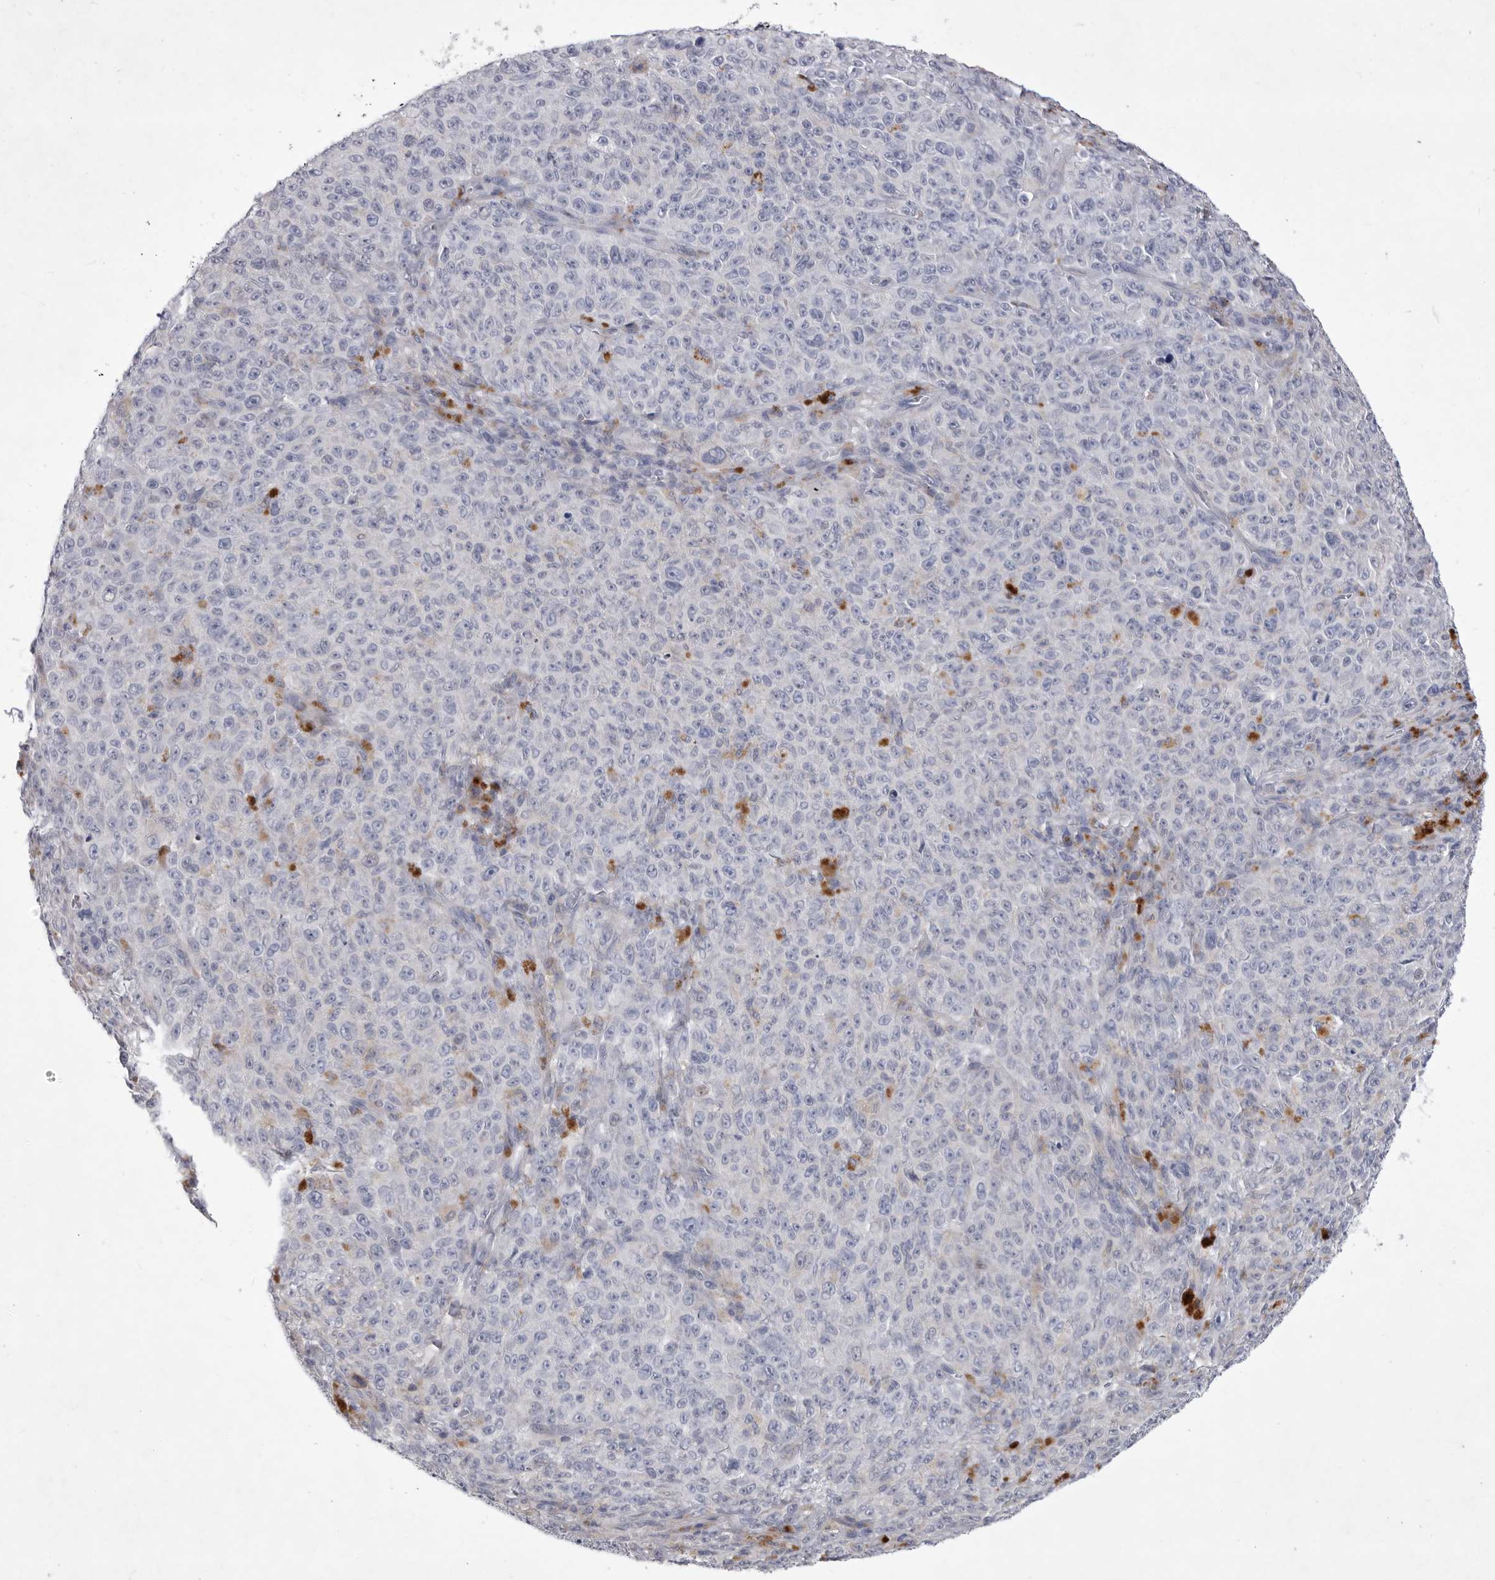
{"staining": {"intensity": "negative", "quantity": "none", "location": "none"}, "tissue": "melanoma", "cell_type": "Tumor cells", "image_type": "cancer", "snomed": [{"axis": "morphology", "description": "Malignant melanoma, NOS"}, {"axis": "topography", "description": "Skin"}], "caption": "Tumor cells show no significant staining in melanoma.", "gene": "SIGLEC10", "patient": {"sex": "female", "age": 82}}